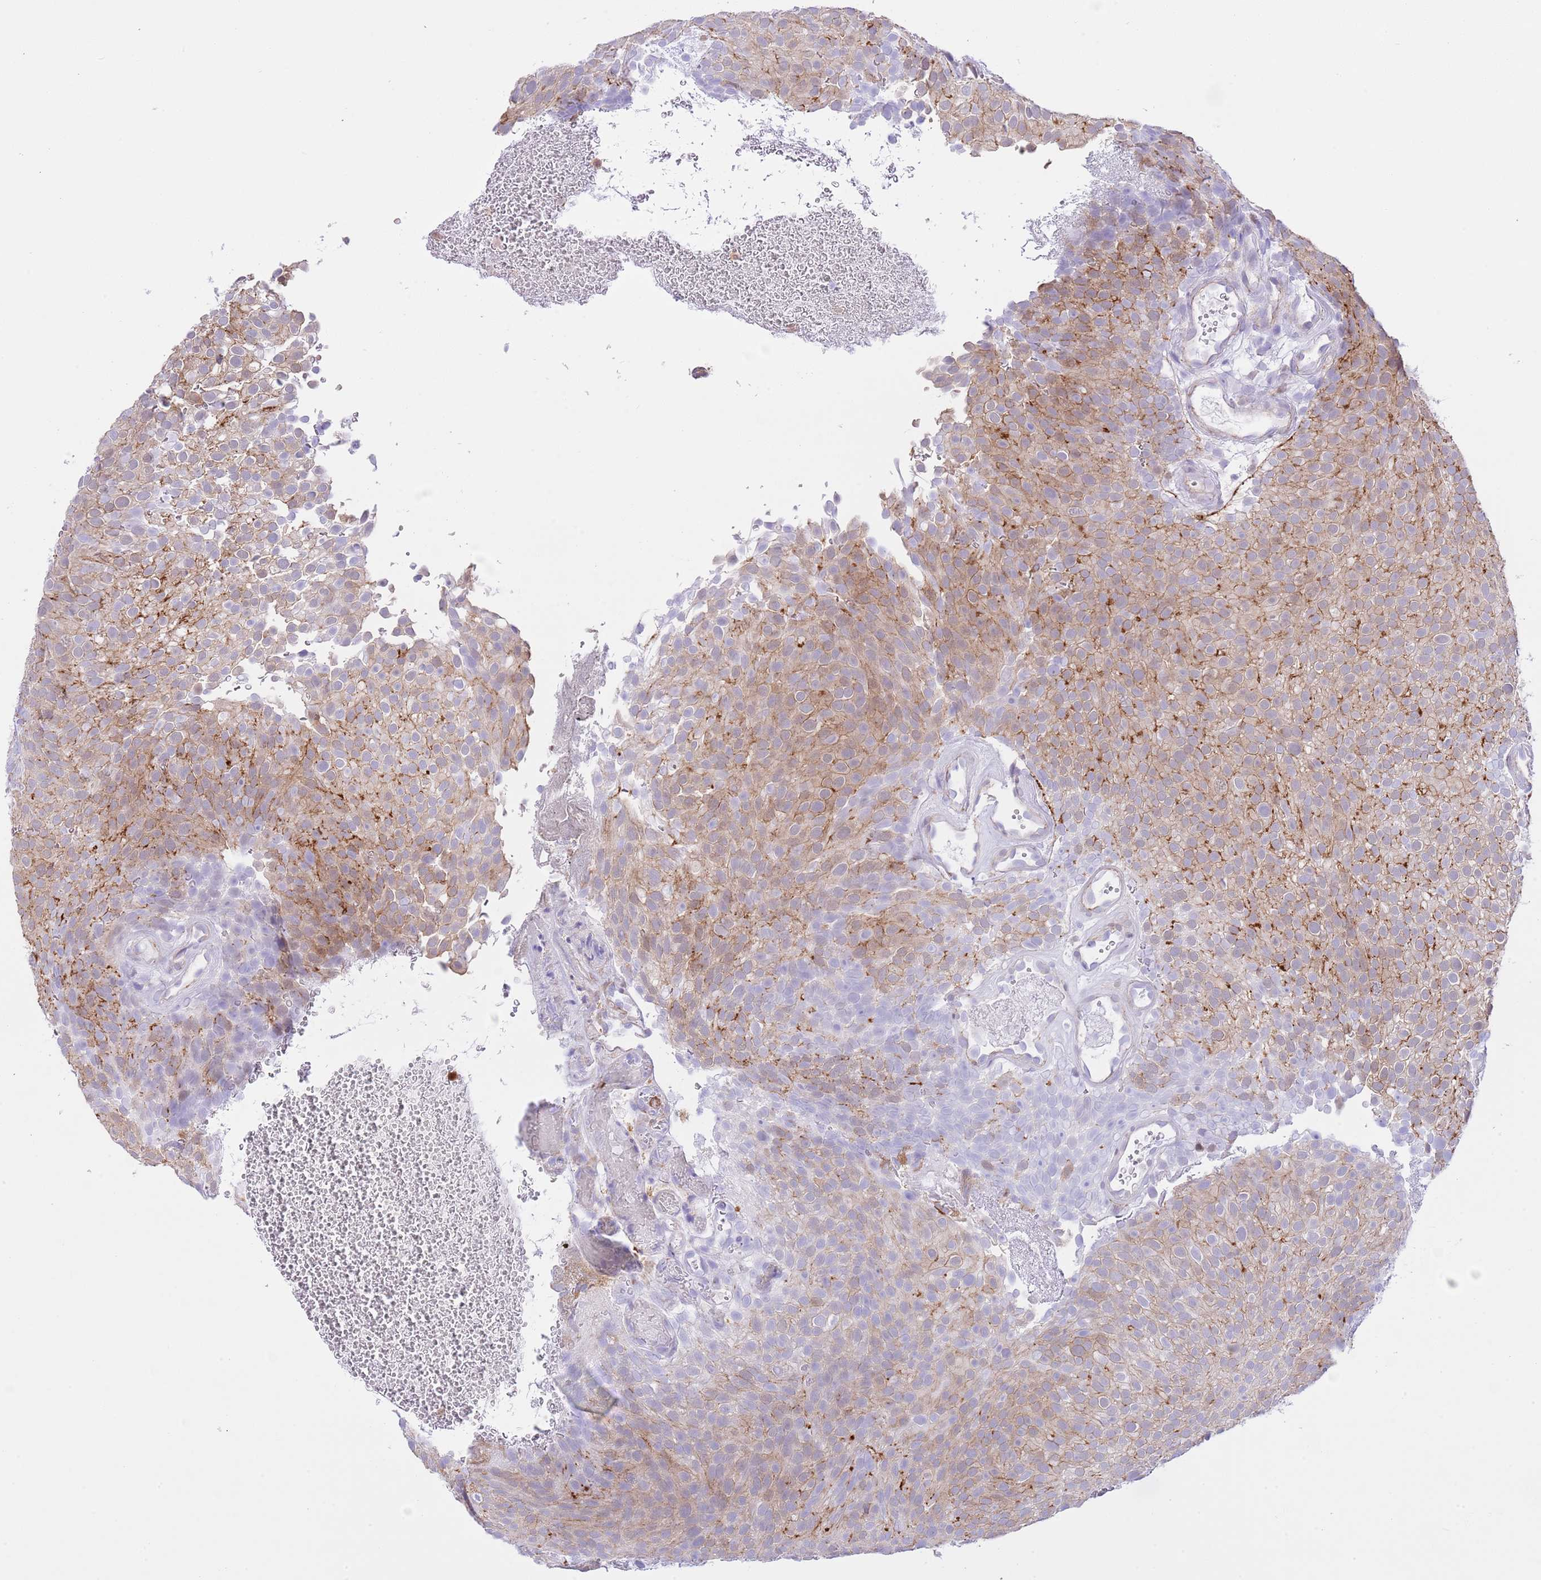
{"staining": {"intensity": "moderate", "quantity": "25%-75%", "location": "cytoplasmic/membranous"}, "tissue": "urothelial cancer", "cell_type": "Tumor cells", "image_type": "cancer", "snomed": [{"axis": "morphology", "description": "Urothelial carcinoma, Low grade"}, {"axis": "topography", "description": "Urinary bladder"}], "caption": "Human urothelial cancer stained for a protein (brown) demonstrates moderate cytoplasmic/membranous positive positivity in about 25%-75% of tumor cells.", "gene": "EFHD2", "patient": {"sex": "male", "age": 78}}